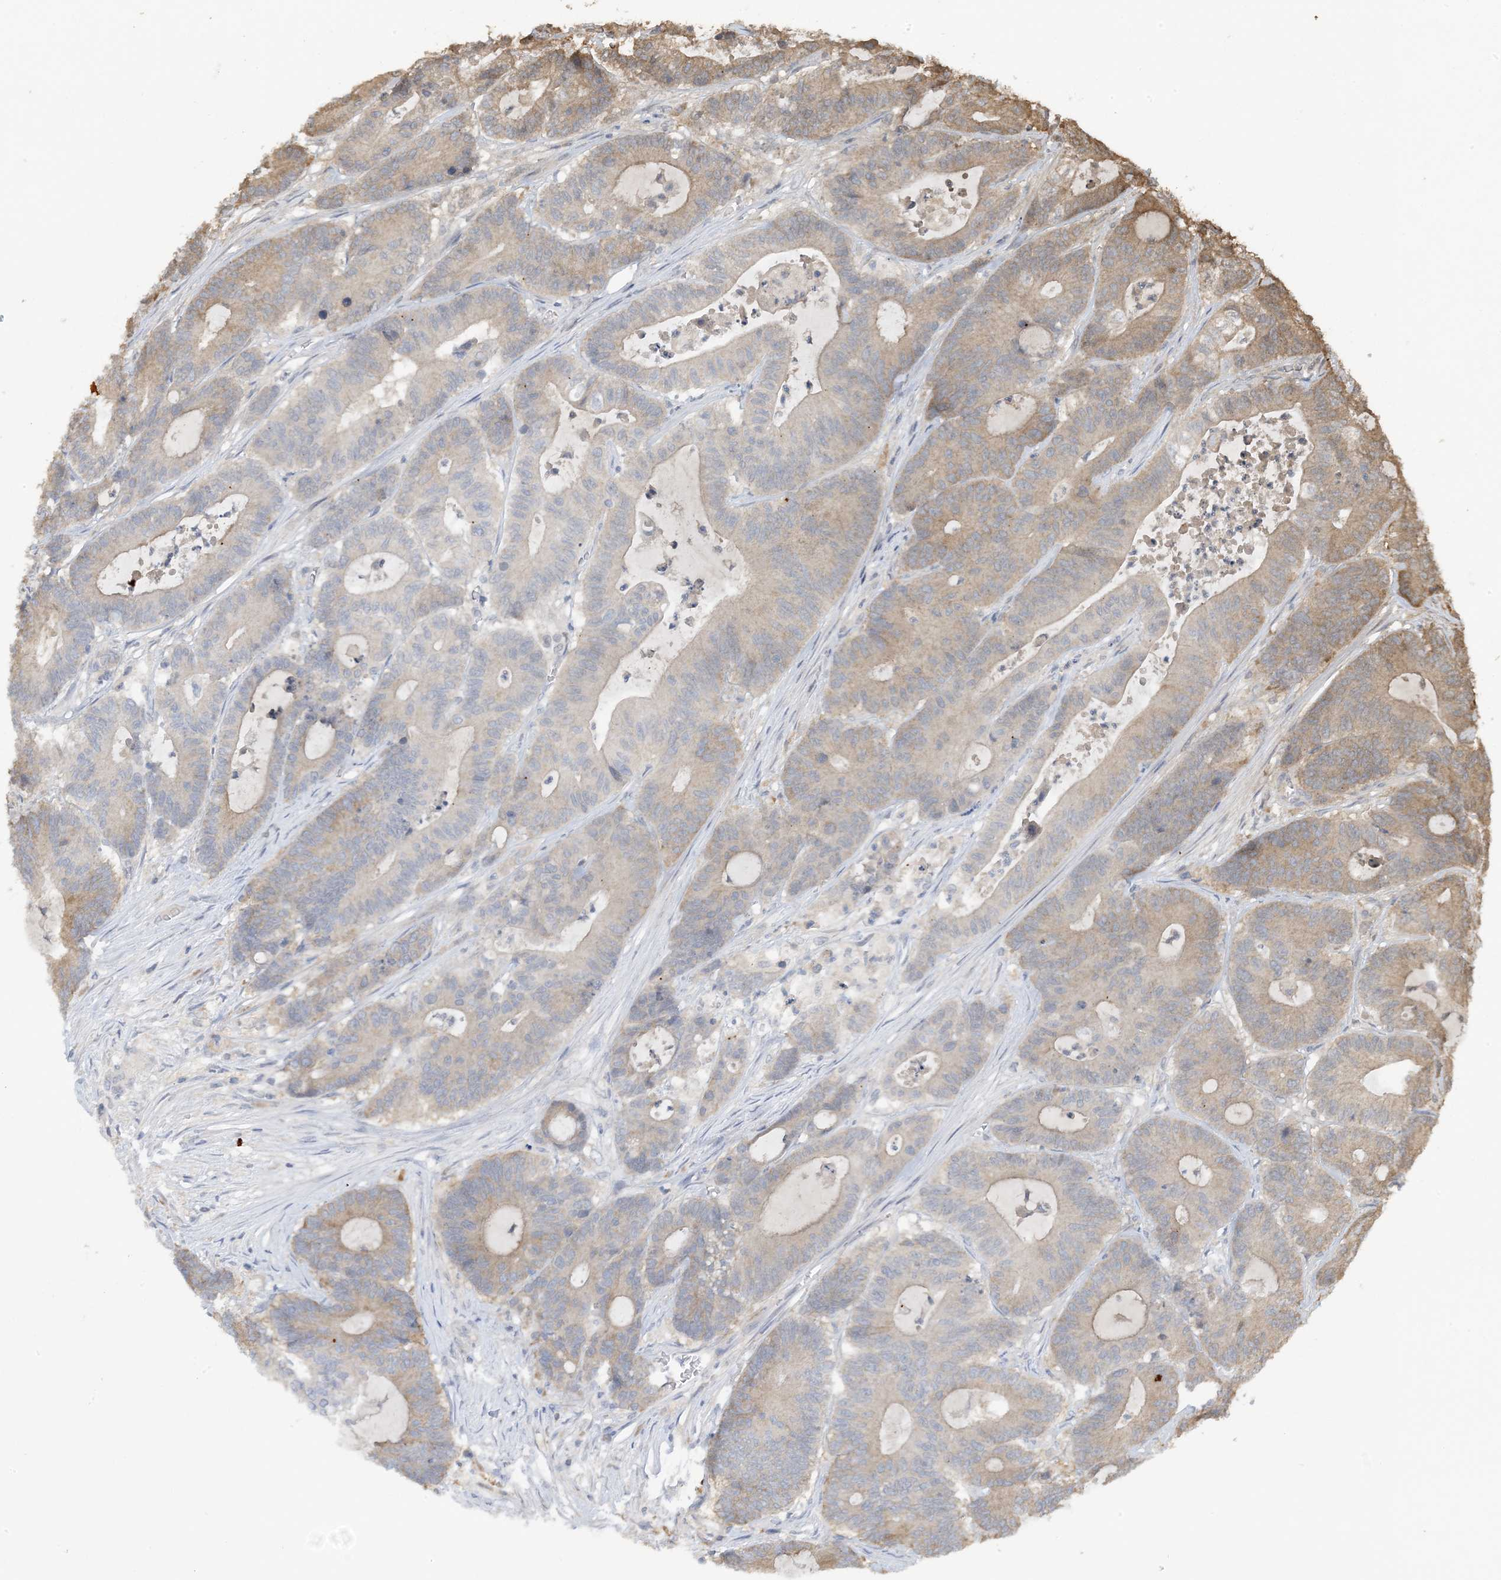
{"staining": {"intensity": "weak", "quantity": "25%-75%", "location": "cytoplasmic/membranous"}, "tissue": "colorectal cancer", "cell_type": "Tumor cells", "image_type": "cancer", "snomed": [{"axis": "morphology", "description": "Adenocarcinoma, NOS"}, {"axis": "topography", "description": "Colon"}], "caption": "Tumor cells display weak cytoplasmic/membranous expression in approximately 25%-75% of cells in adenocarcinoma (colorectal). The staining was performed using DAB to visualize the protein expression in brown, while the nuclei were stained in blue with hematoxylin (Magnification: 20x).", "gene": "ACYP2", "patient": {"sex": "female", "age": 84}}